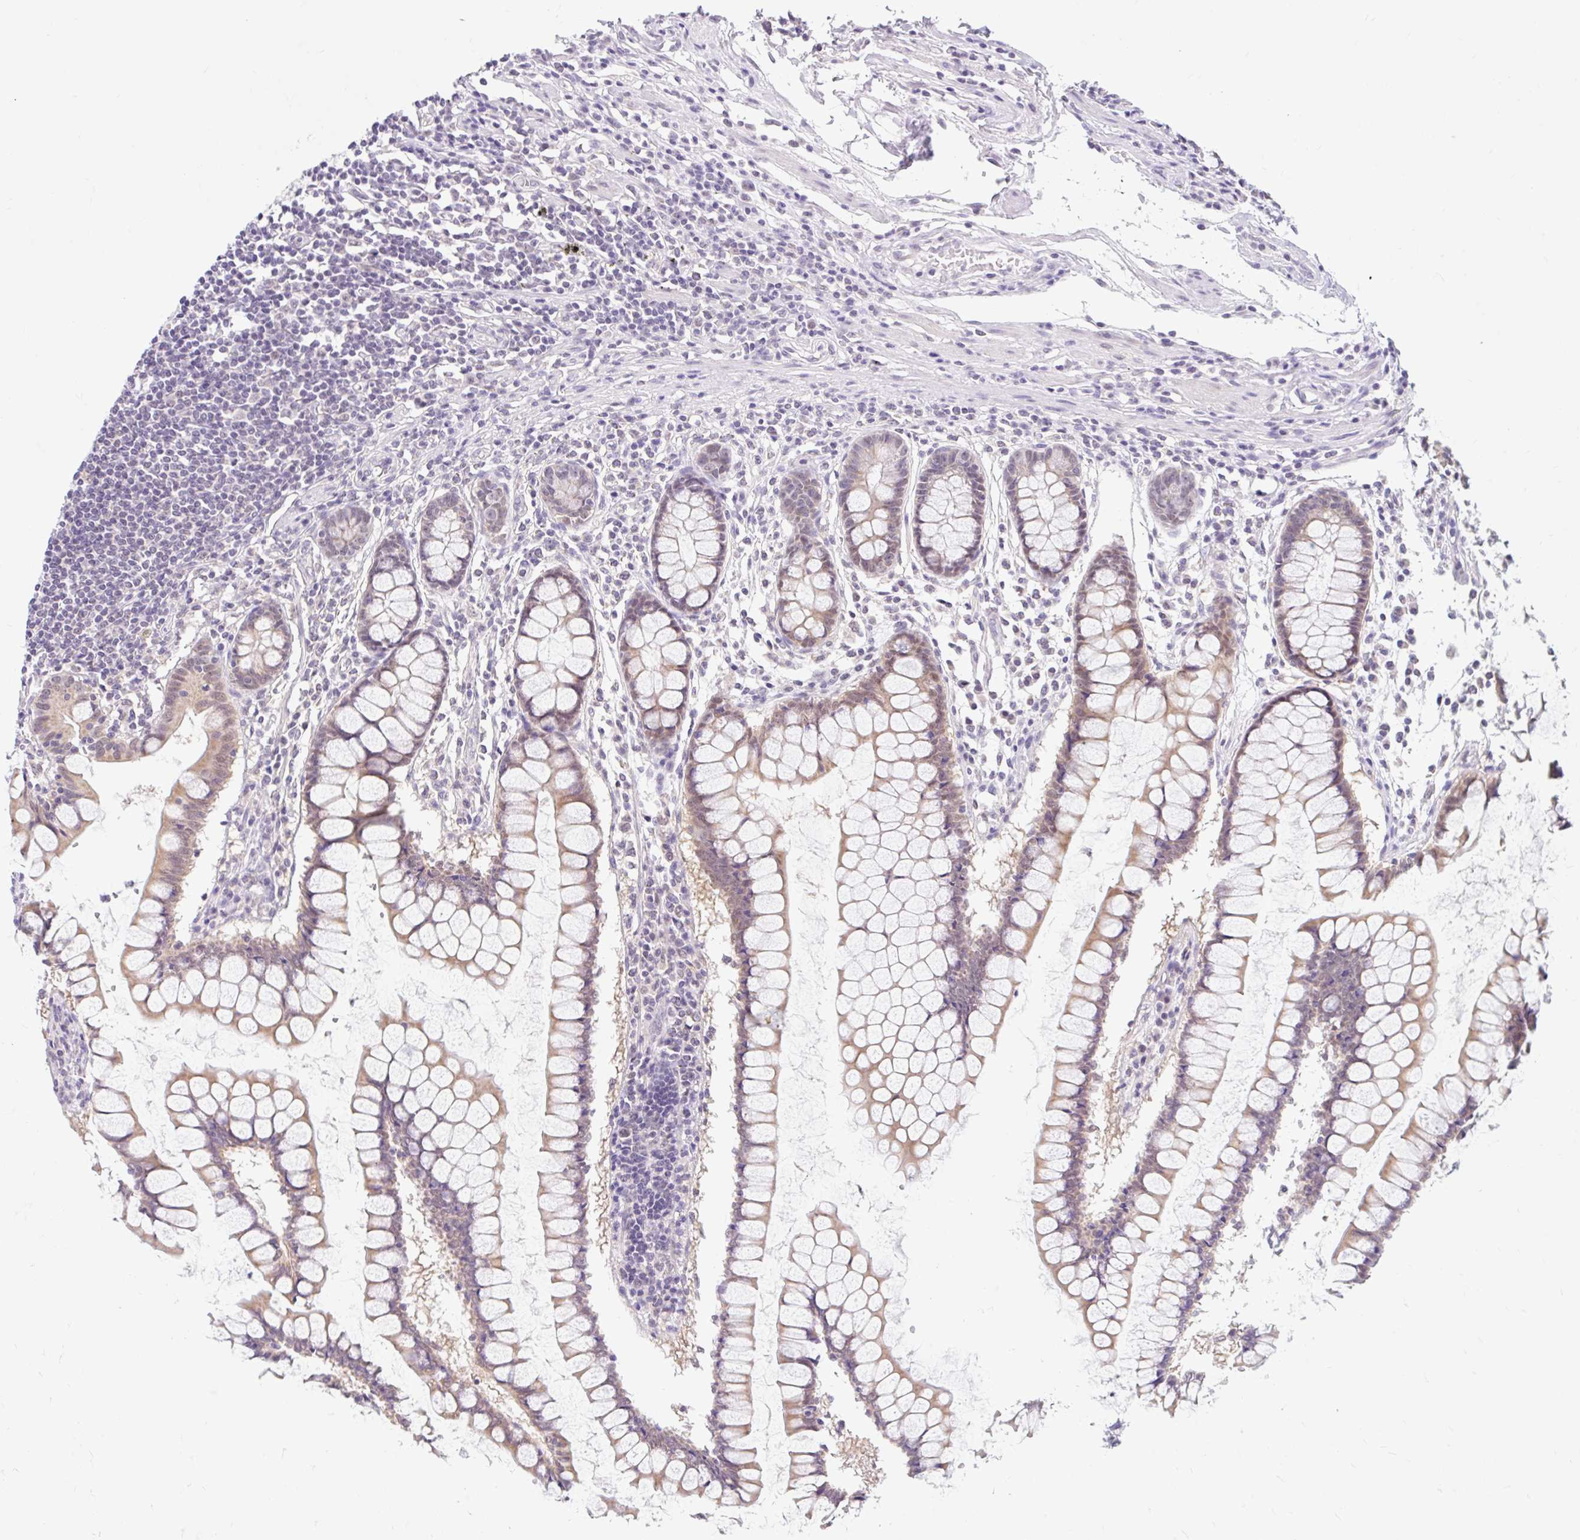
{"staining": {"intensity": "negative", "quantity": "none", "location": "none"}, "tissue": "colon", "cell_type": "Endothelial cells", "image_type": "normal", "snomed": [{"axis": "morphology", "description": "Normal tissue, NOS"}, {"axis": "morphology", "description": "Adenocarcinoma, NOS"}, {"axis": "topography", "description": "Colon"}], "caption": "A micrograph of human colon is negative for staining in endothelial cells. (DAB (3,3'-diaminobenzidine) immunohistochemistry visualized using brightfield microscopy, high magnification).", "gene": "ITPK1", "patient": {"sex": "female", "age": 55}}